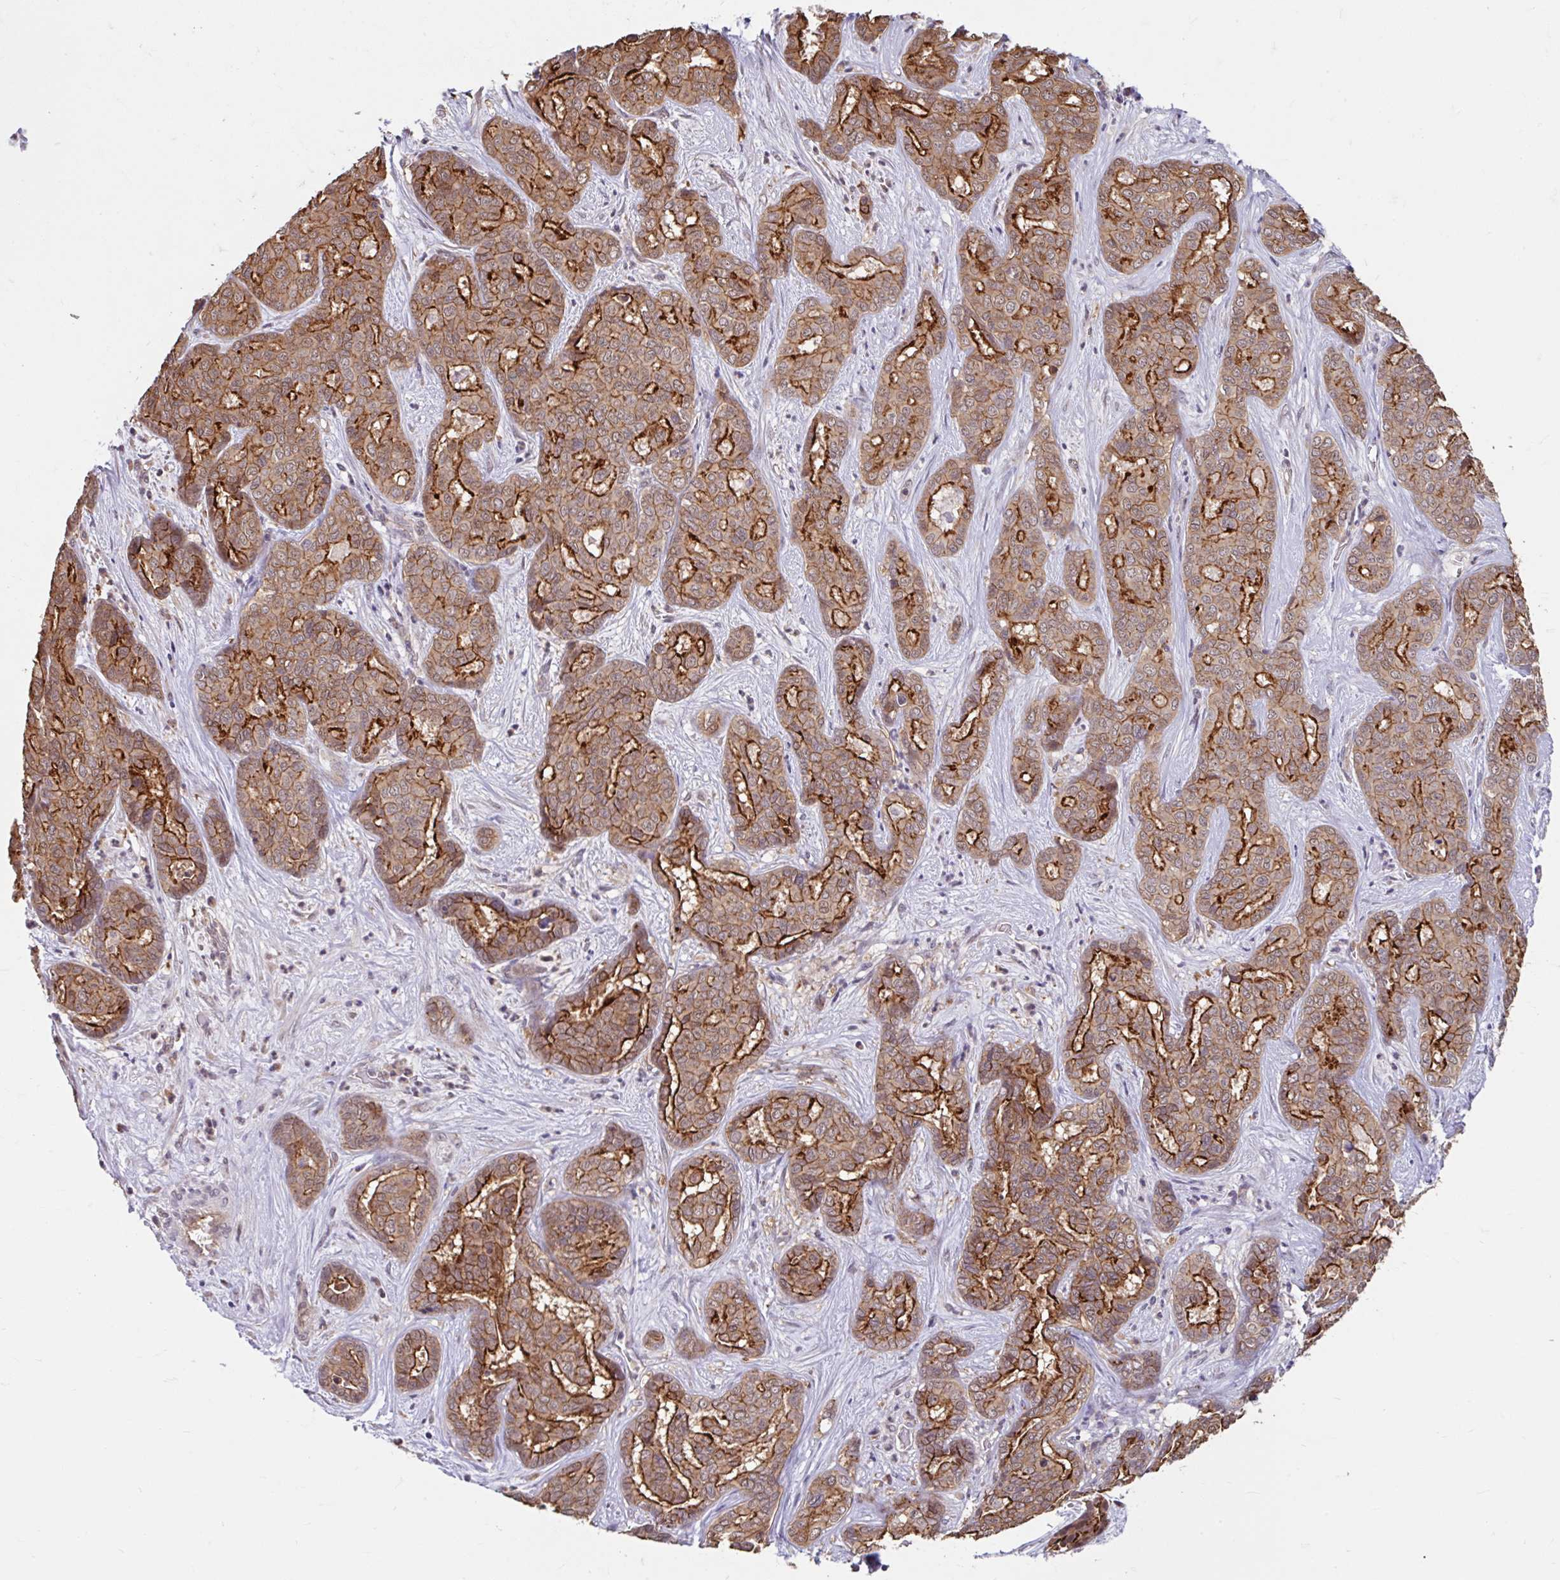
{"staining": {"intensity": "strong", "quantity": "25%-75%", "location": "cytoplasmic/membranous"}, "tissue": "liver cancer", "cell_type": "Tumor cells", "image_type": "cancer", "snomed": [{"axis": "morphology", "description": "Cholangiocarcinoma"}, {"axis": "topography", "description": "Liver"}], "caption": "DAB (3,3'-diaminobenzidine) immunohistochemical staining of human liver cholangiocarcinoma demonstrates strong cytoplasmic/membranous protein staining in approximately 25%-75% of tumor cells. Nuclei are stained in blue.", "gene": "STYXL1", "patient": {"sex": "female", "age": 64}}